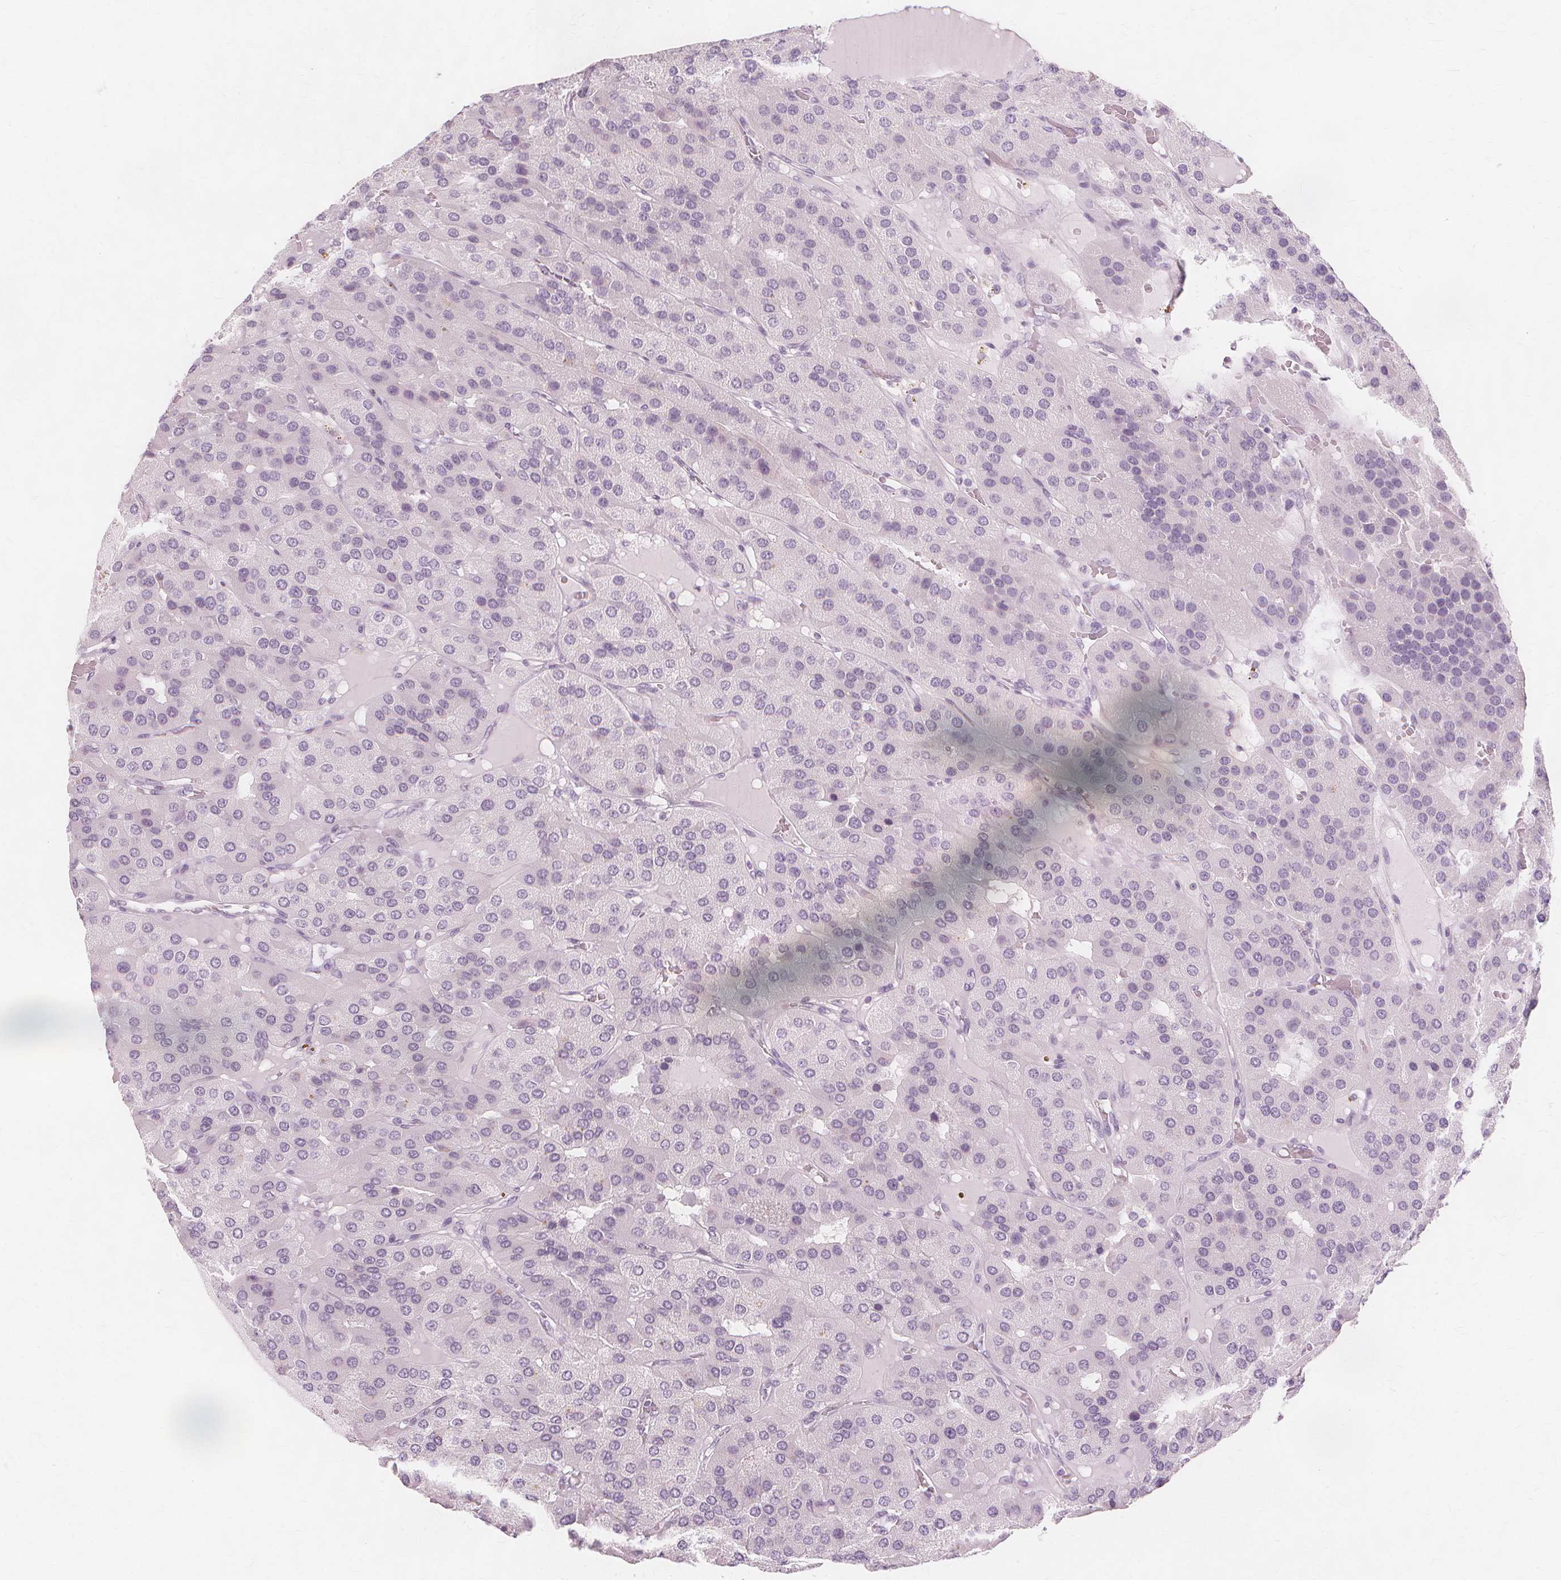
{"staining": {"intensity": "negative", "quantity": "none", "location": "none"}, "tissue": "parathyroid gland", "cell_type": "Glandular cells", "image_type": "normal", "snomed": [{"axis": "morphology", "description": "Normal tissue, NOS"}, {"axis": "morphology", "description": "Adenoma, NOS"}, {"axis": "topography", "description": "Parathyroid gland"}], "caption": "A high-resolution micrograph shows immunohistochemistry staining of unremarkable parathyroid gland, which reveals no significant staining in glandular cells.", "gene": "TFF1", "patient": {"sex": "female", "age": 86}}